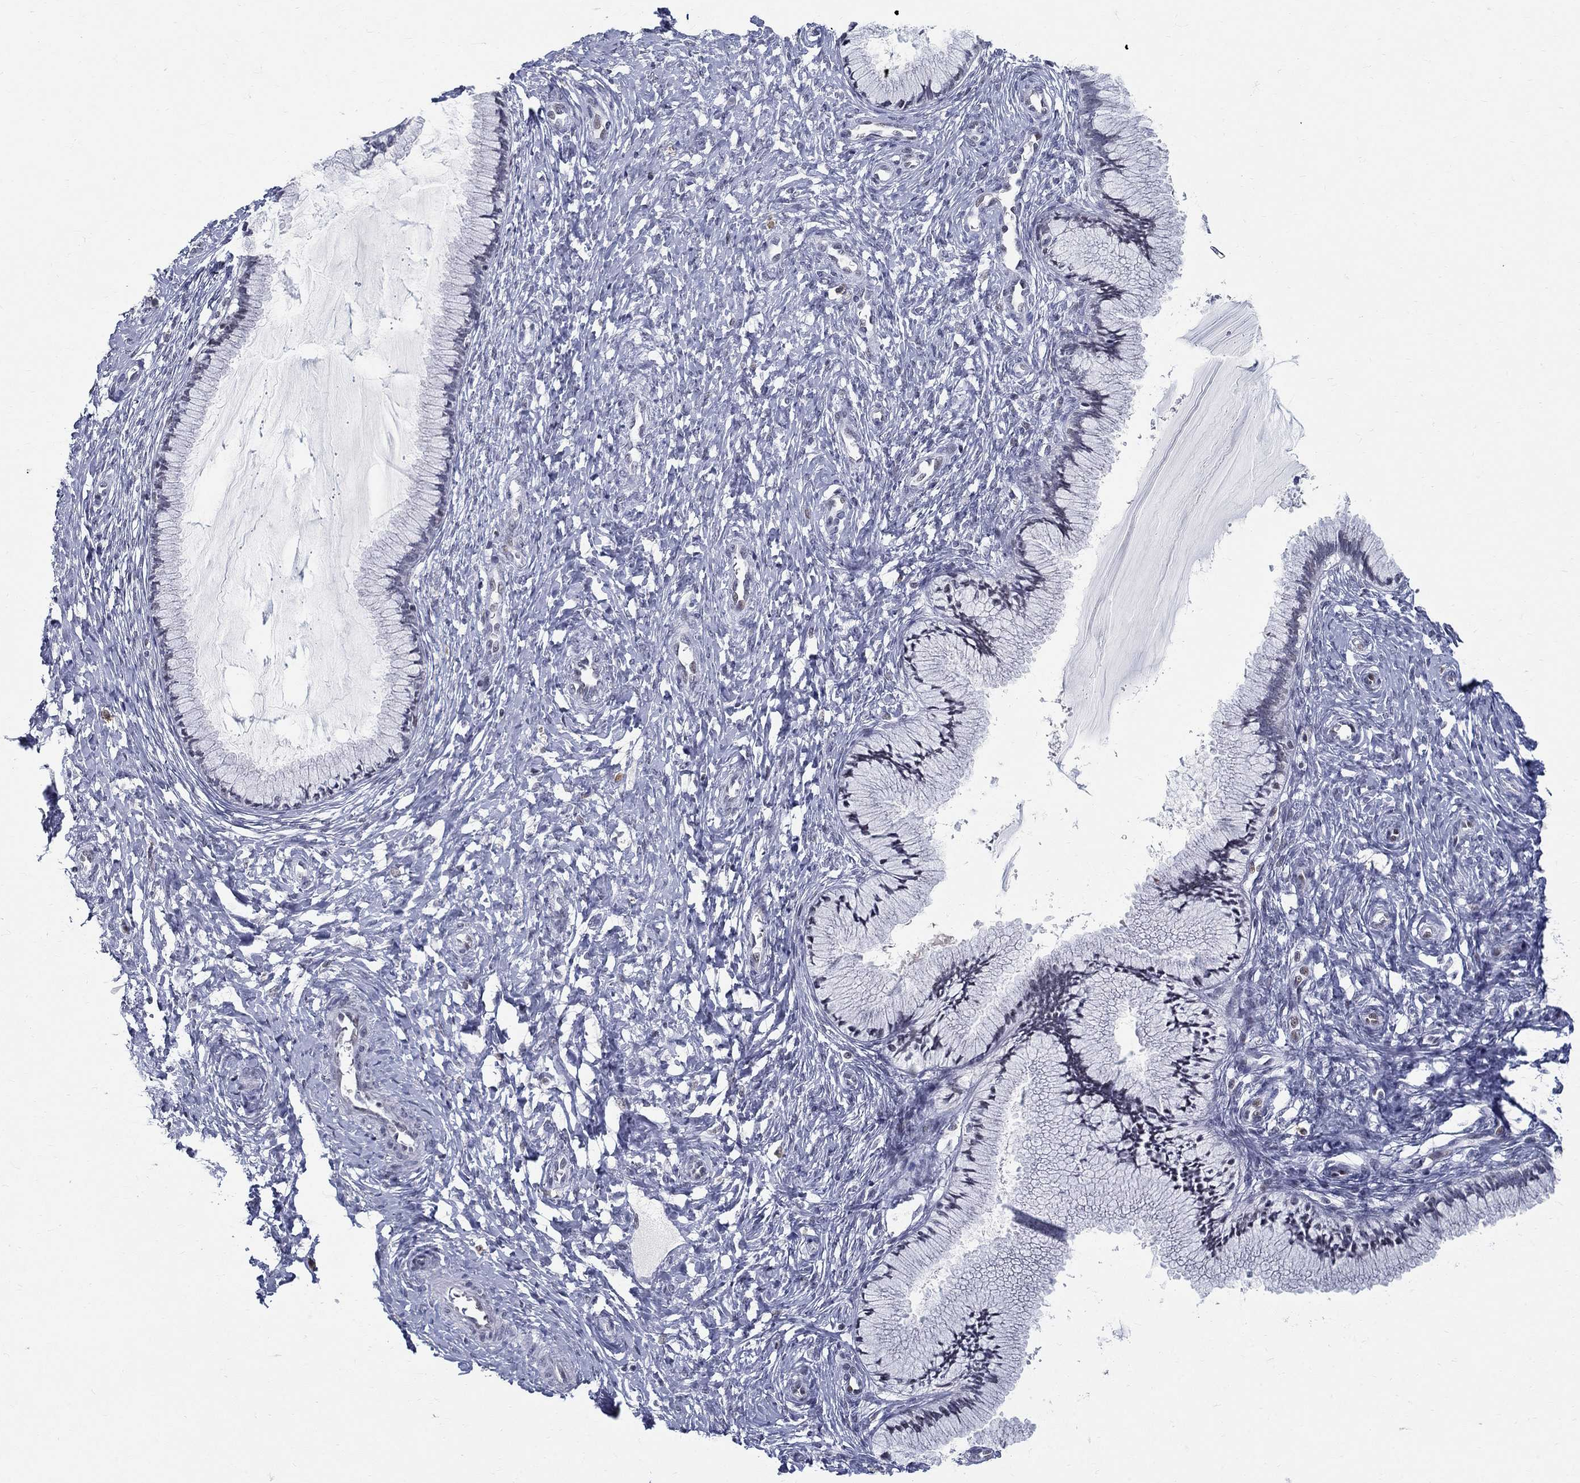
{"staining": {"intensity": "negative", "quantity": "none", "location": "none"}, "tissue": "cervix", "cell_type": "Glandular cells", "image_type": "normal", "snomed": [{"axis": "morphology", "description": "Normal tissue, NOS"}, {"axis": "topography", "description": "Cervix"}], "caption": "High power microscopy histopathology image of an immunohistochemistry (IHC) image of benign cervix, revealing no significant staining in glandular cells.", "gene": "BHLHE22", "patient": {"sex": "female", "age": 37}}